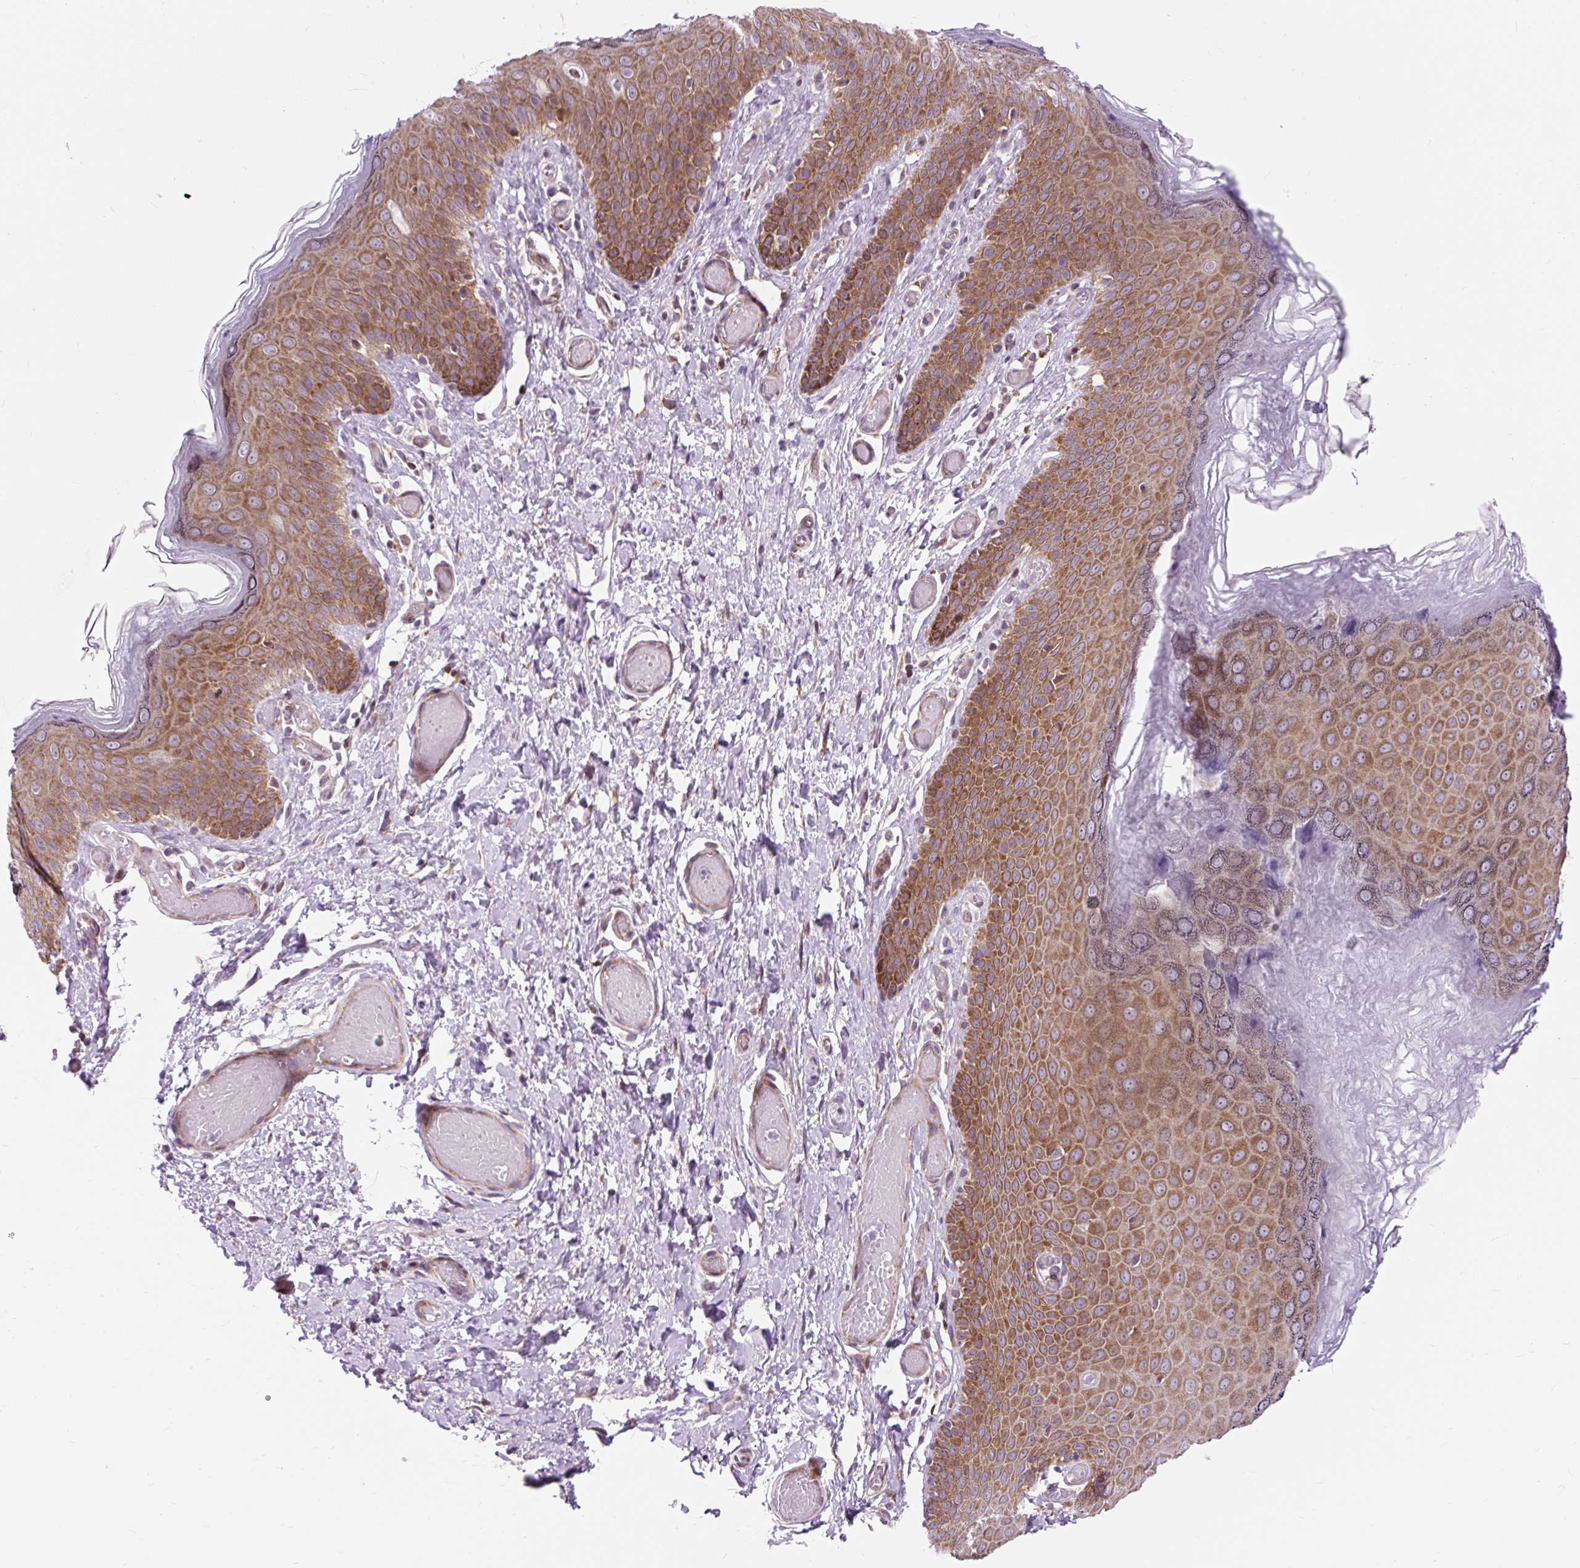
{"staining": {"intensity": "strong", "quantity": ">75%", "location": "cytoplasmic/membranous"}, "tissue": "skin", "cell_type": "Epidermal cells", "image_type": "normal", "snomed": [{"axis": "morphology", "description": "Normal tissue, NOS"}, {"axis": "topography", "description": "Anal"}], "caption": "A histopathology image showing strong cytoplasmic/membranous positivity in approximately >75% of epidermal cells in benign skin, as visualized by brown immunohistochemical staining.", "gene": "CISD3", "patient": {"sex": "female", "age": 40}}